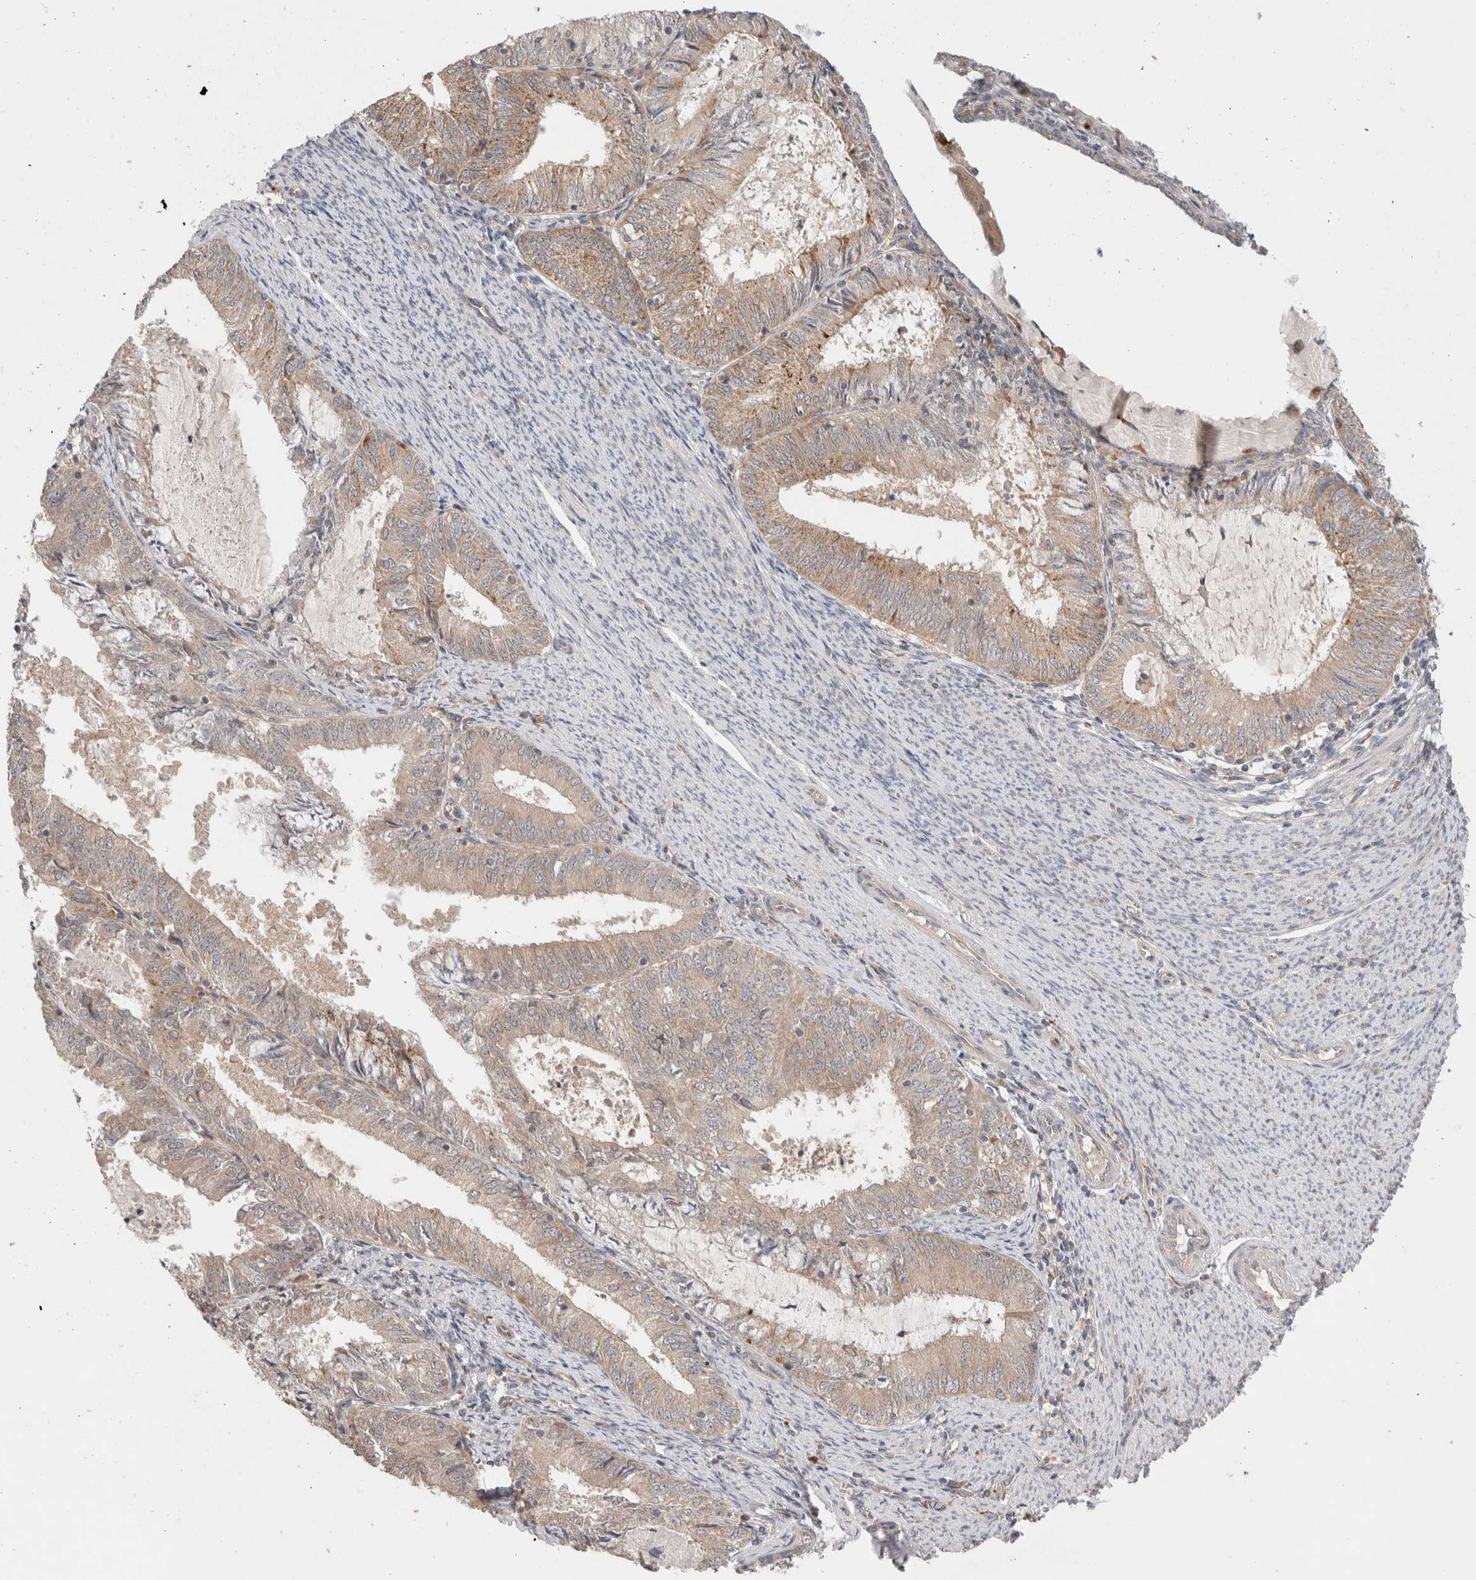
{"staining": {"intensity": "weak", "quantity": "25%-75%", "location": "cytoplasmic/membranous"}, "tissue": "endometrial cancer", "cell_type": "Tumor cells", "image_type": "cancer", "snomed": [{"axis": "morphology", "description": "Adenocarcinoma, NOS"}, {"axis": "topography", "description": "Endometrium"}], "caption": "High-magnification brightfield microscopy of endometrial adenocarcinoma stained with DAB (brown) and counterstained with hematoxylin (blue). tumor cells exhibit weak cytoplasmic/membranous staining is seen in approximately25%-75% of cells. (DAB = brown stain, brightfield microscopy at high magnification).", "gene": "SGK1", "patient": {"sex": "female", "age": 57}}